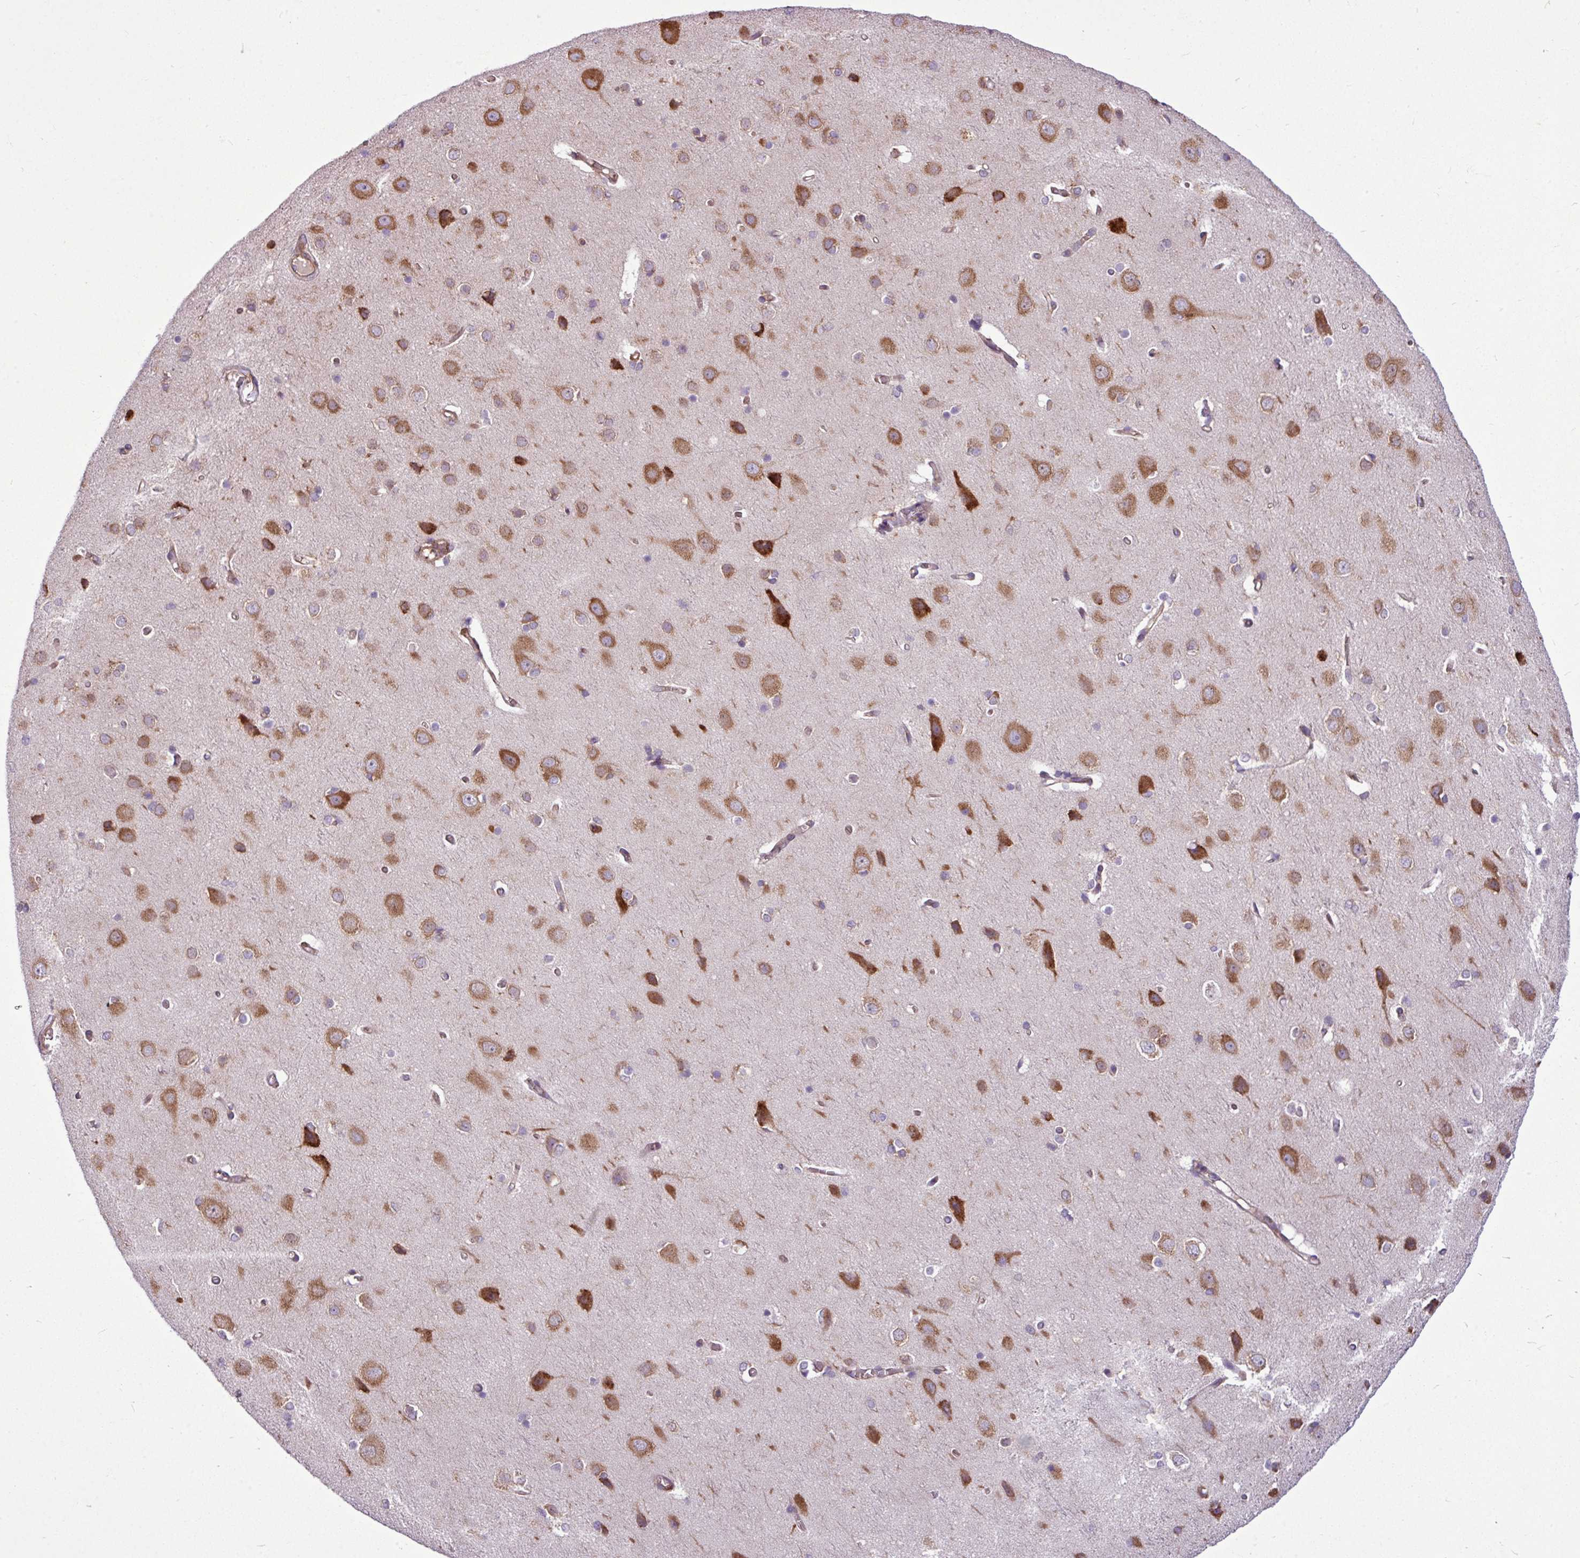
{"staining": {"intensity": "moderate", "quantity": ">75%", "location": "cytoplasmic/membranous"}, "tissue": "cerebral cortex", "cell_type": "Endothelial cells", "image_type": "normal", "snomed": [{"axis": "morphology", "description": "Normal tissue, NOS"}, {"axis": "topography", "description": "Cerebral cortex"}], "caption": "A micrograph of cerebral cortex stained for a protein demonstrates moderate cytoplasmic/membranous brown staining in endothelial cells. The staining is performed using DAB brown chromogen to label protein expression. The nuclei are counter-stained blue using hematoxylin.", "gene": "MROH2A", "patient": {"sex": "male", "age": 37}}